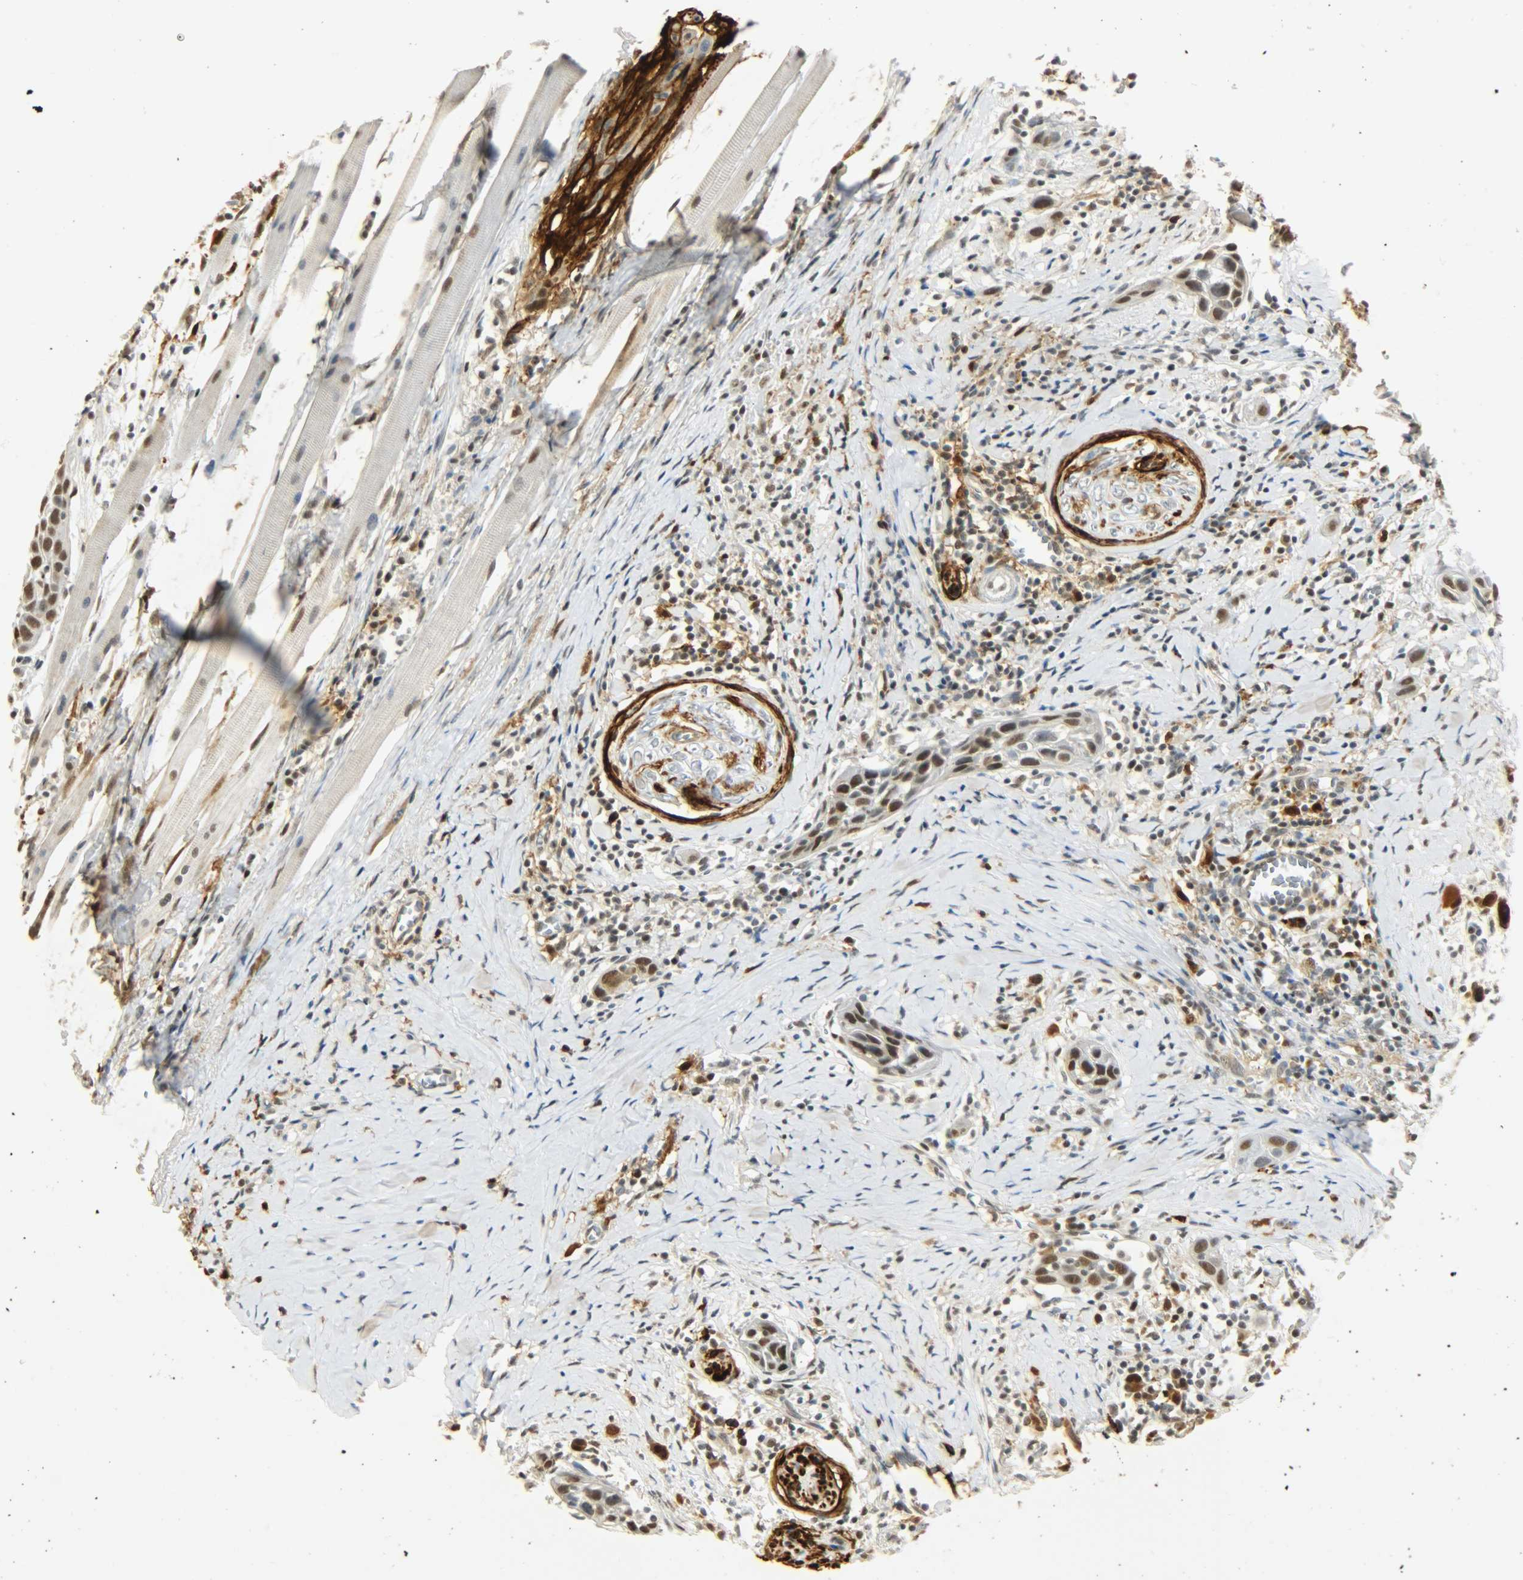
{"staining": {"intensity": "strong", "quantity": ">75%", "location": "nuclear"}, "tissue": "head and neck cancer", "cell_type": "Tumor cells", "image_type": "cancer", "snomed": [{"axis": "morphology", "description": "Normal tissue, NOS"}, {"axis": "morphology", "description": "Squamous cell carcinoma, NOS"}, {"axis": "topography", "description": "Oral tissue"}, {"axis": "topography", "description": "Head-Neck"}], "caption": "Immunohistochemistry micrograph of neoplastic tissue: head and neck cancer (squamous cell carcinoma) stained using IHC reveals high levels of strong protein expression localized specifically in the nuclear of tumor cells, appearing as a nuclear brown color.", "gene": "NGFR", "patient": {"sex": "female", "age": 50}}